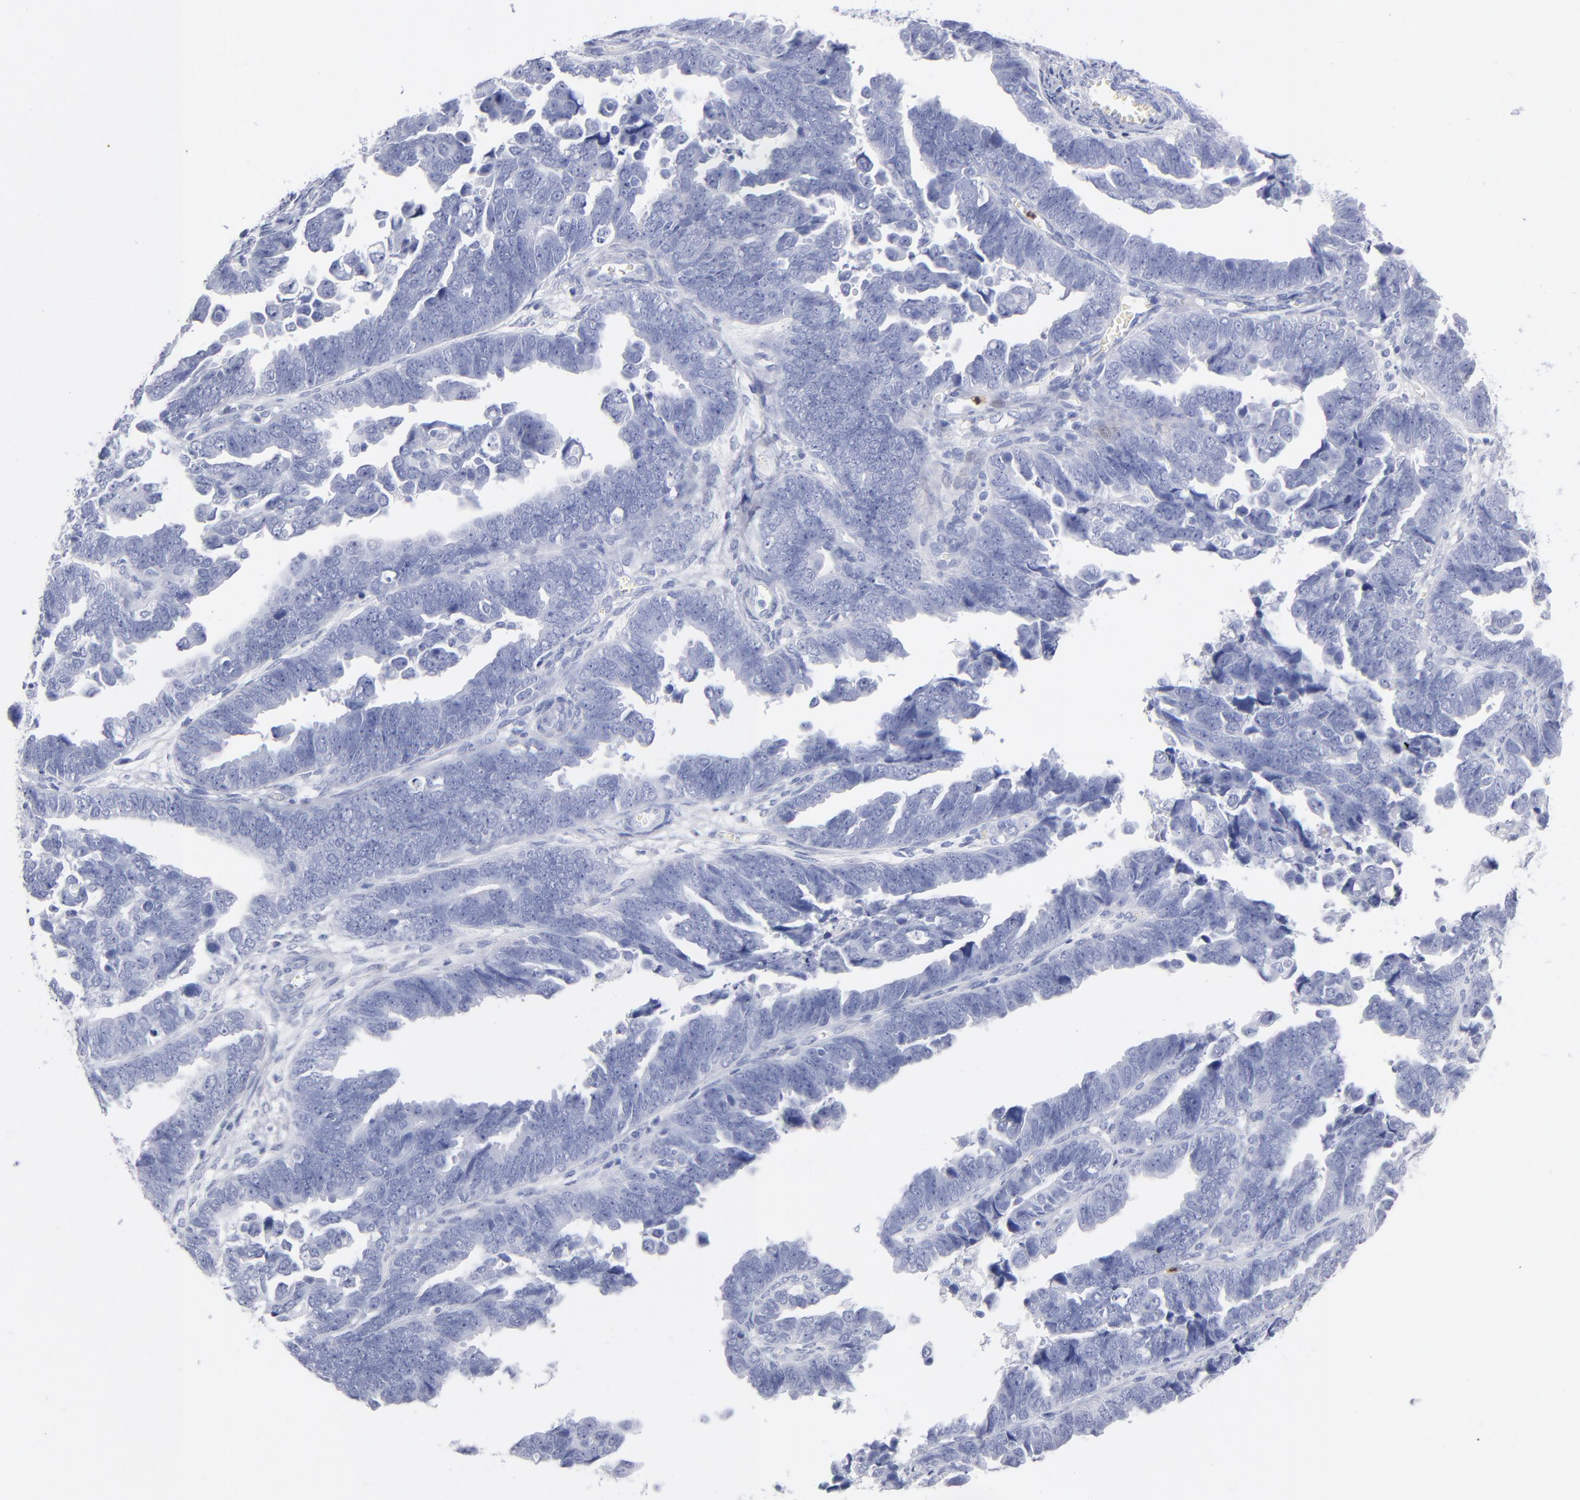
{"staining": {"intensity": "negative", "quantity": "none", "location": "none"}, "tissue": "endometrial cancer", "cell_type": "Tumor cells", "image_type": "cancer", "snomed": [{"axis": "morphology", "description": "Adenocarcinoma, NOS"}, {"axis": "topography", "description": "Endometrium"}], "caption": "Tumor cells are negative for brown protein staining in adenocarcinoma (endometrial). (IHC, brightfield microscopy, high magnification).", "gene": "ARG1", "patient": {"sex": "female", "age": 75}}